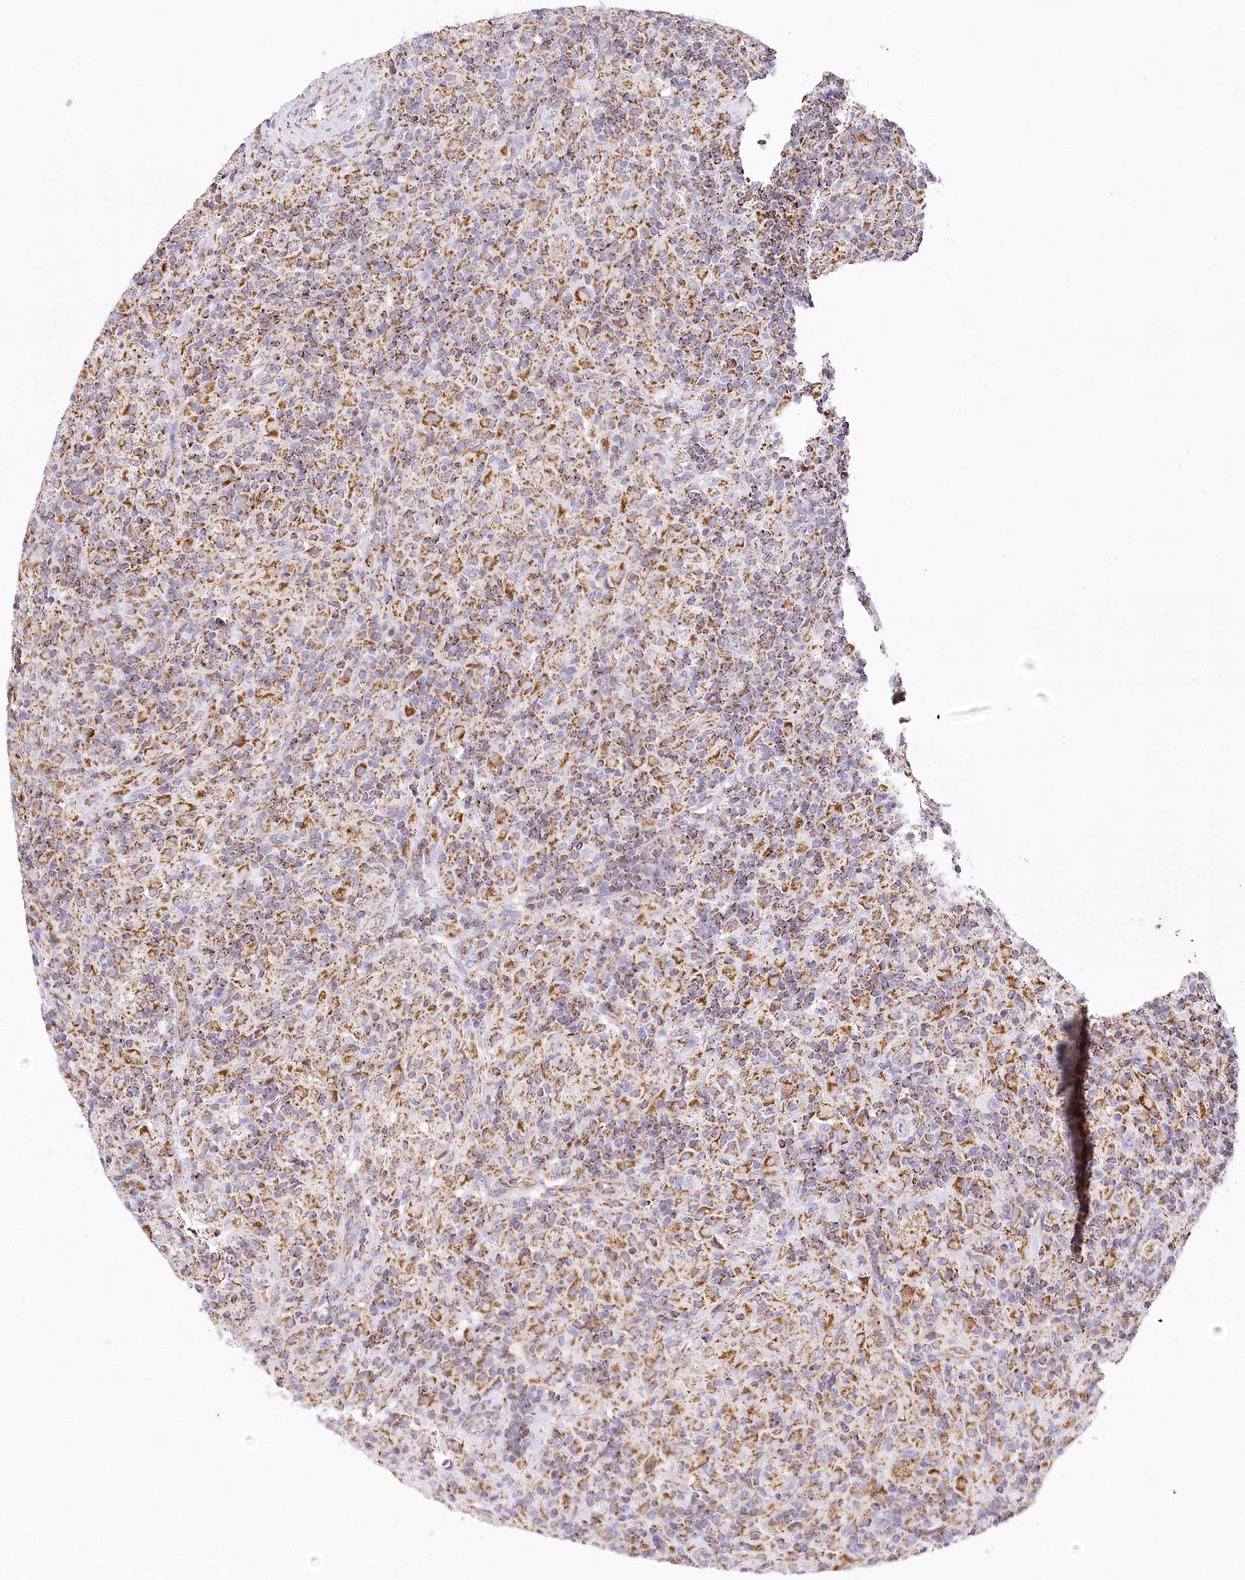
{"staining": {"intensity": "strong", "quantity": ">75%", "location": "cytoplasmic/membranous"}, "tissue": "lymphoma", "cell_type": "Tumor cells", "image_type": "cancer", "snomed": [{"axis": "morphology", "description": "Hodgkin's disease, NOS"}, {"axis": "topography", "description": "Lymph node"}], "caption": "Human Hodgkin's disease stained with a protein marker exhibits strong staining in tumor cells.", "gene": "LSS", "patient": {"sex": "male", "age": 70}}